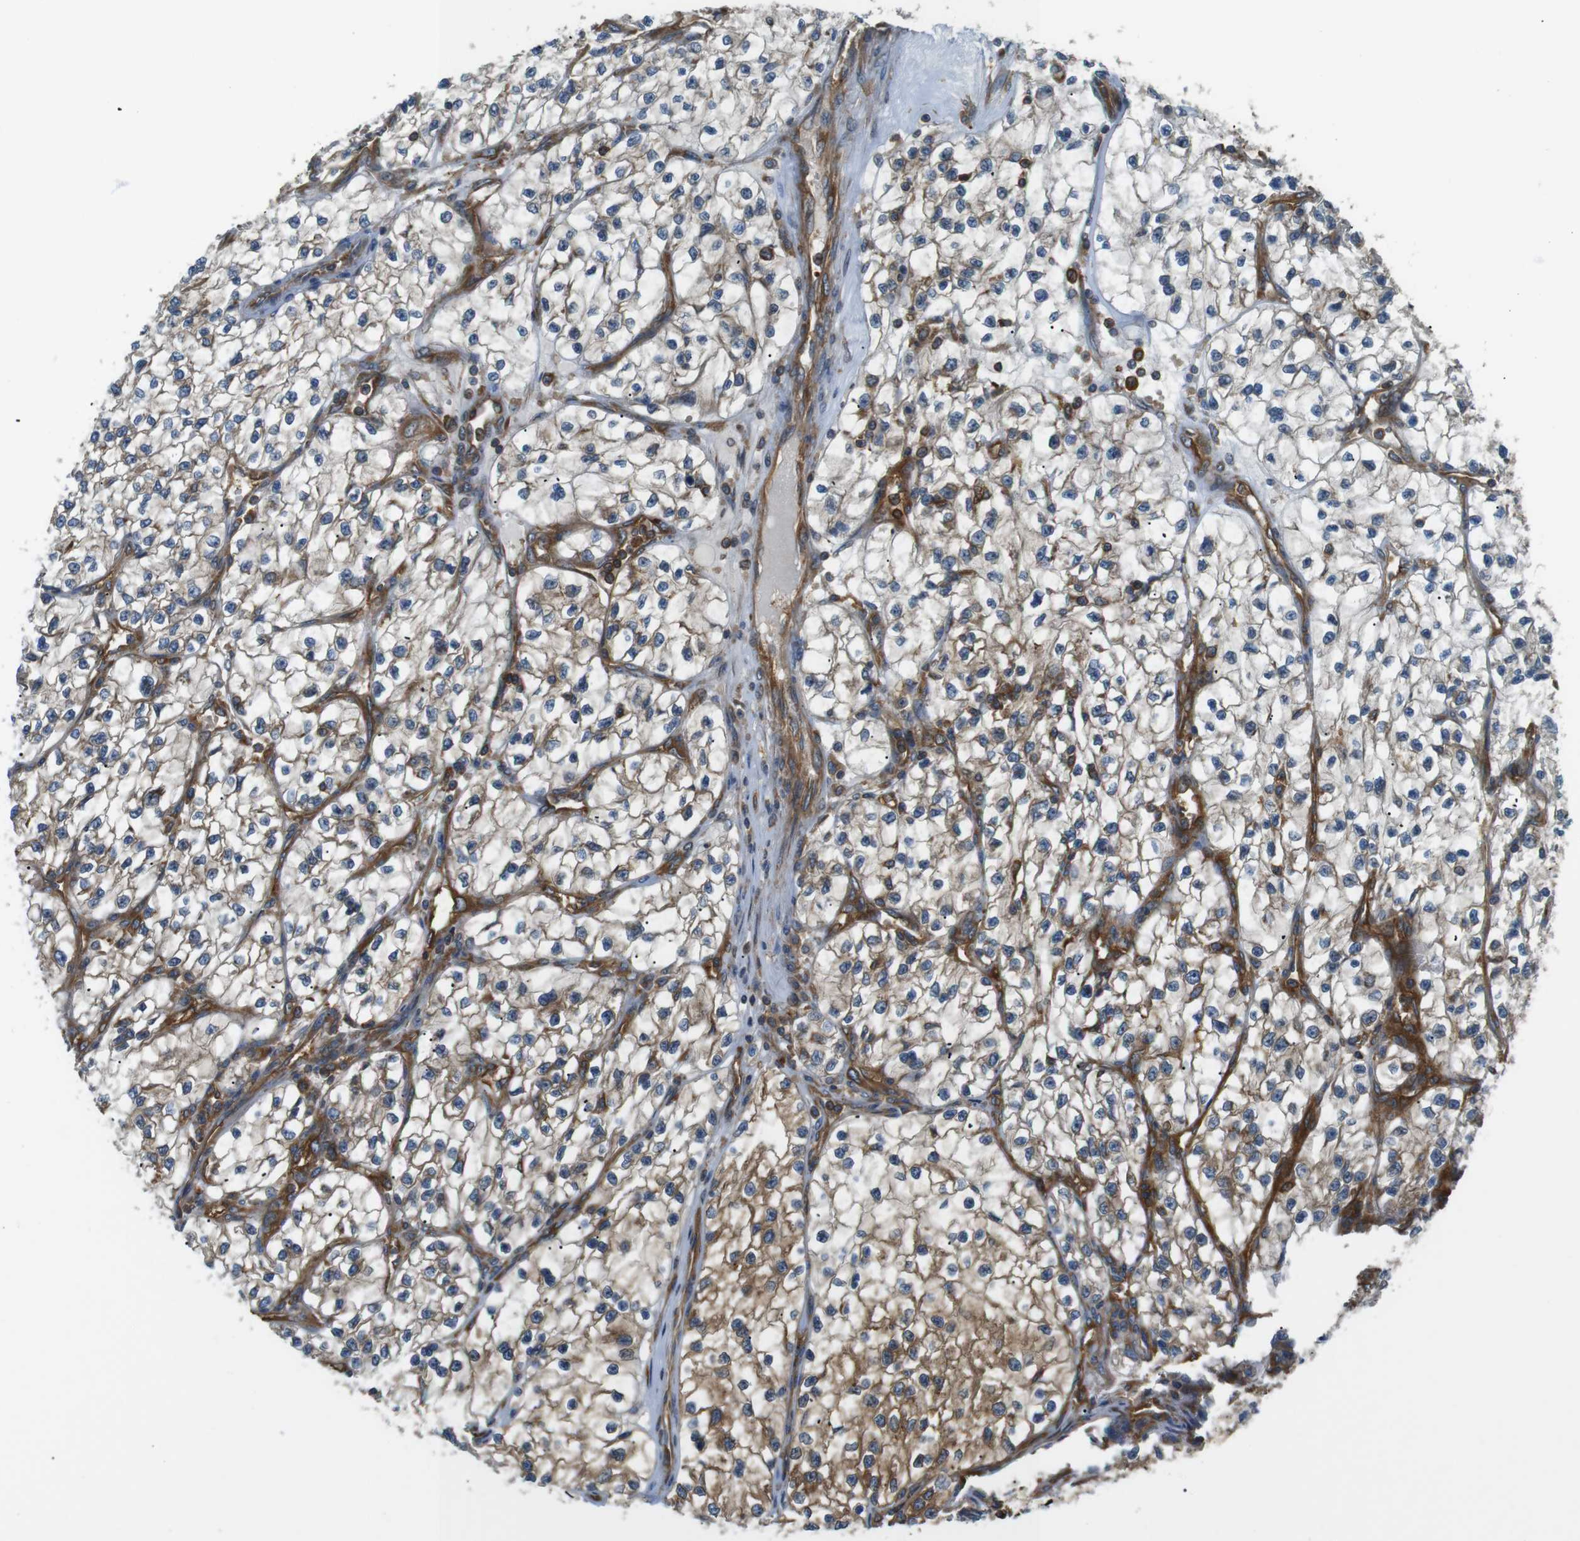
{"staining": {"intensity": "moderate", "quantity": "<25%", "location": "cytoplasmic/membranous"}, "tissue": "renal cancer", "cell_type": "Tumor cells", "image_type": "cancer", "snomed": [{"axis": "morphology", "description": "Adenocarcinoma, NOS"}, {"axis": "topography", "description": "Kidney"}], "caption": "Renal cancer tissue exhibits moderate cytoplasmic/membranous staining in approximately <25% of tumor cells, visualized by immunohistochemistry.", "gene": "TSC1", "patient": {"sex": "female", "age": 57}}